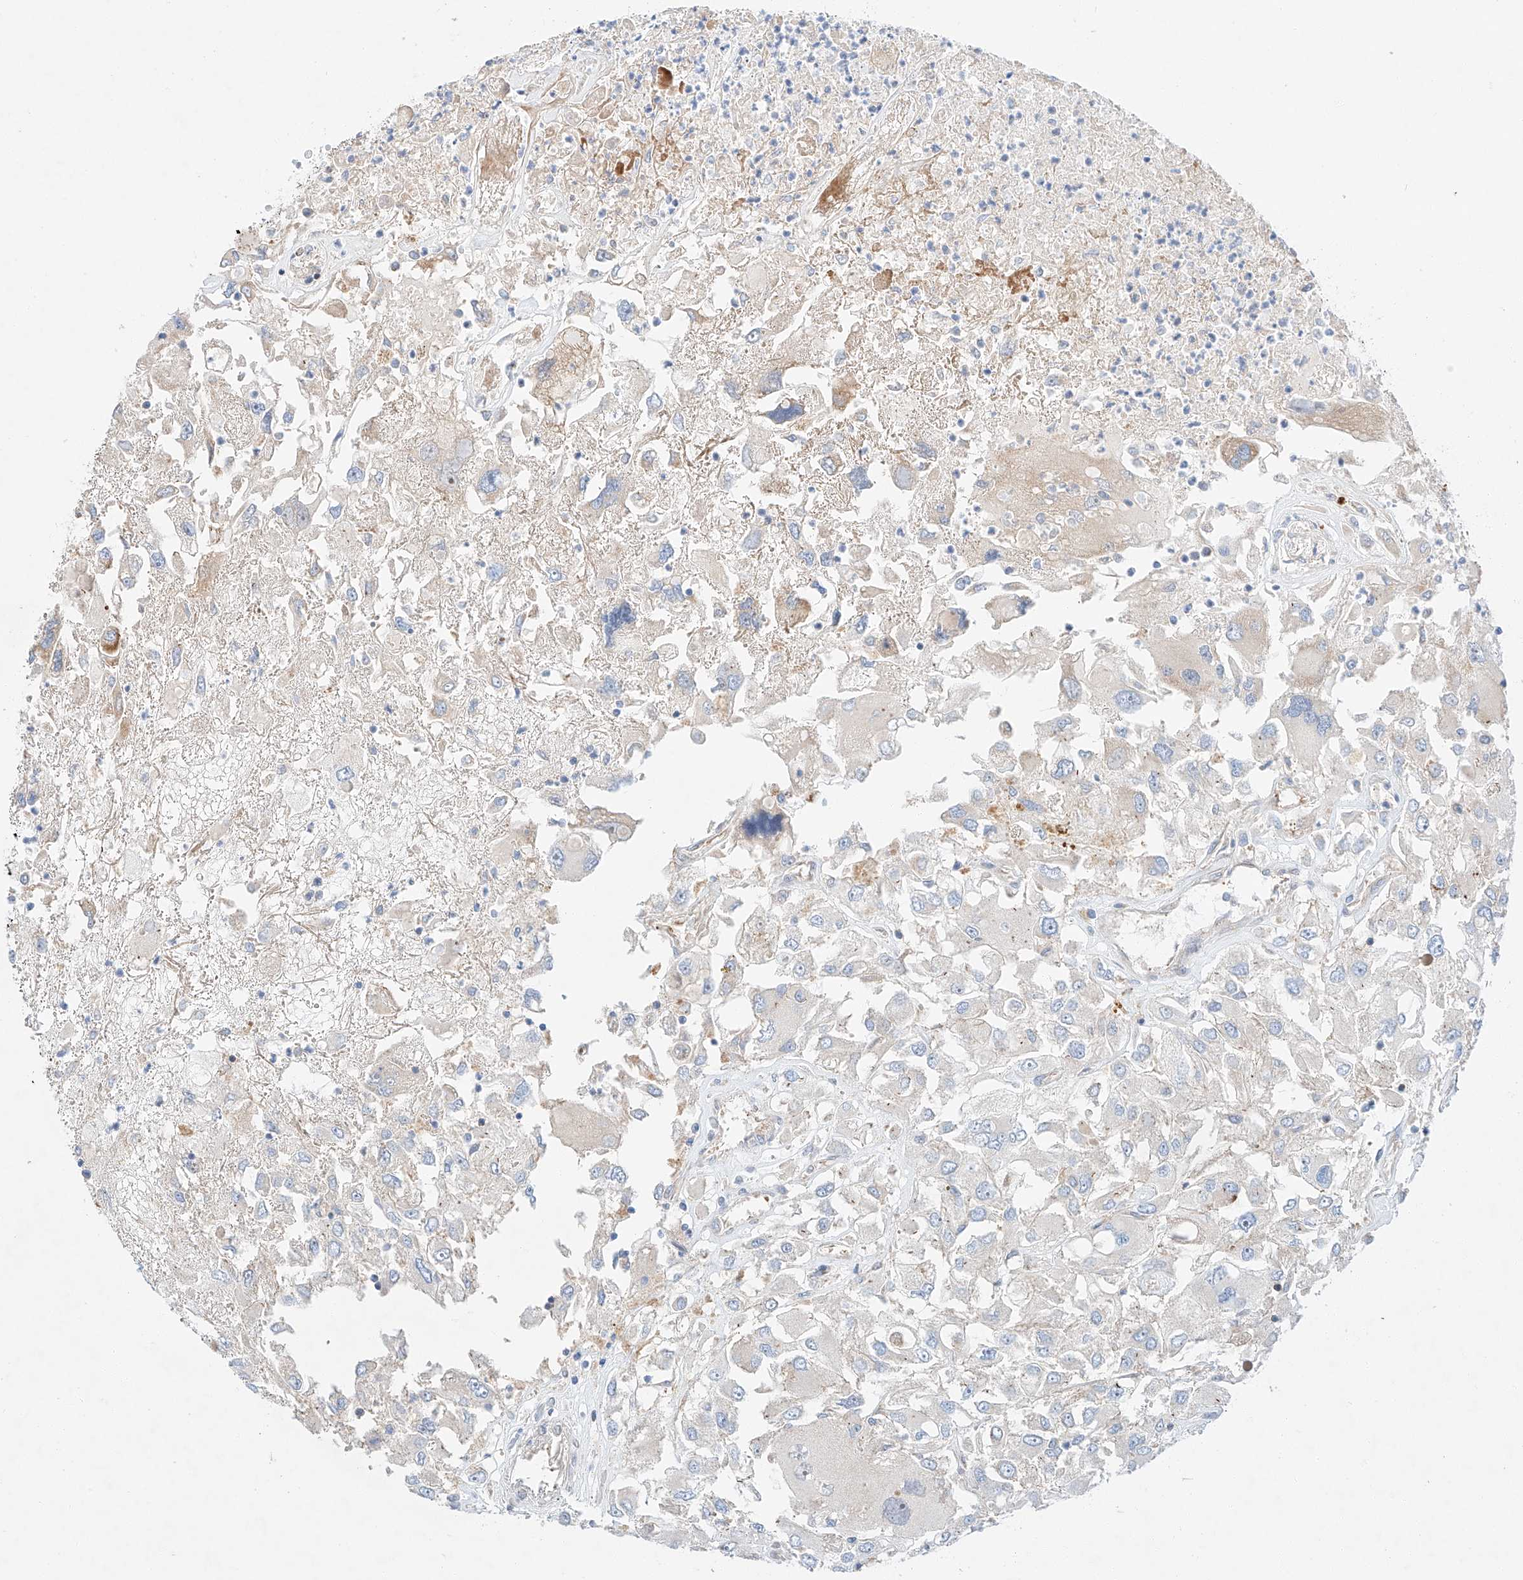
{"staining": {"intensity": "negative", "quantity": "none", "location": "none"}, "tissue": "renal cancer", "cell_type": "Tumor cells", "image_type": "cancer", "snomed": [{"axis": "morphology", "description": "Adenocarcinoma, NOS"}, {"axis": "topography", "description": "Kidney"}], "caption": "Immunohistochemistry (IHC) image of human renal cancer stained for a protein (brown), which shows no expression in tumor cells.", "gene": "MINDY4", "patient": {"sex": "female", "age": 52}}